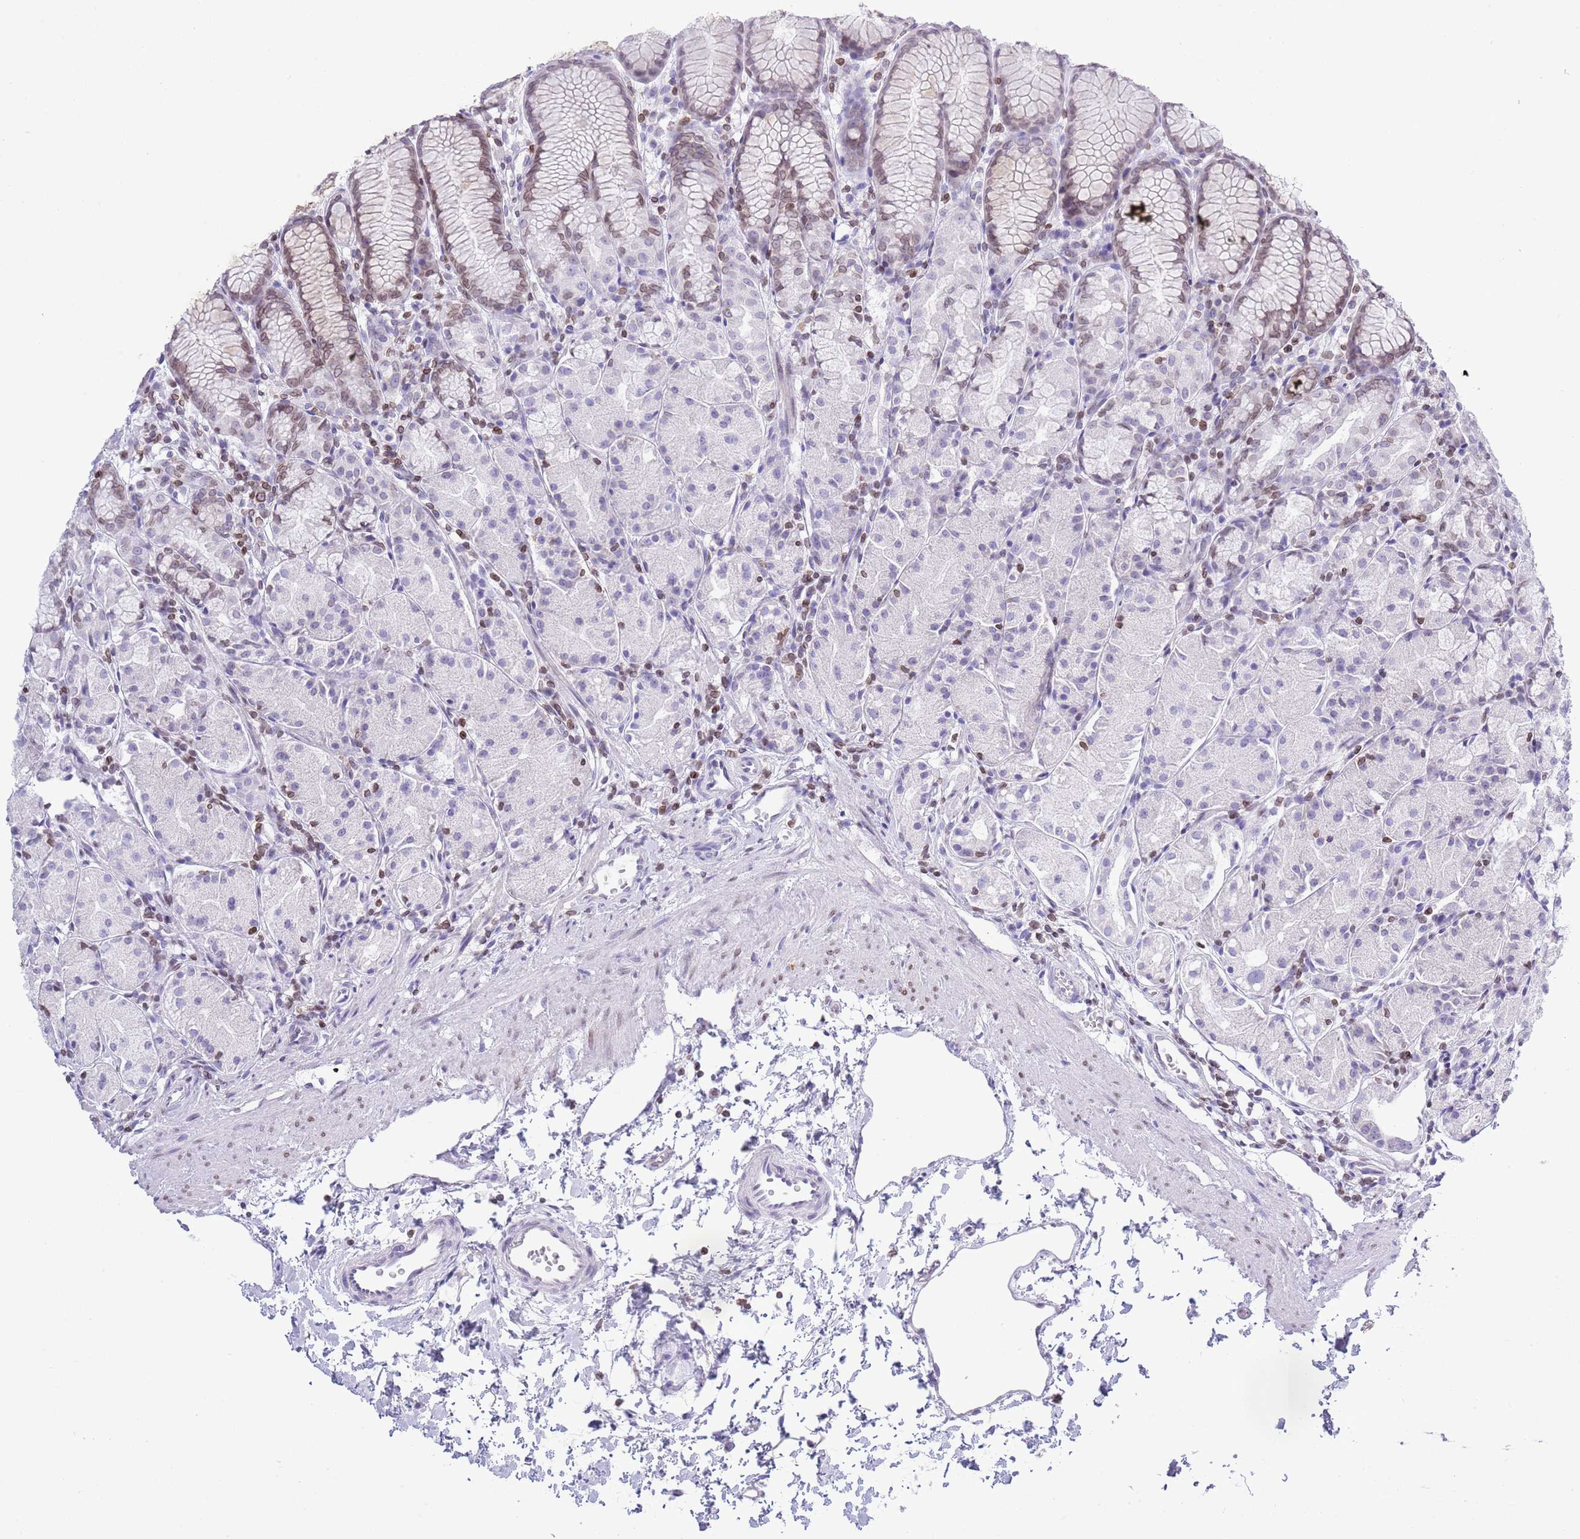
{"staining": {"intensity": "weak", "quantity": "25%-75%", "location": "cytoplasmic/membranous,nuclear"}, "tissue": "stomach", "cell_type": "Glandular cells", "image_type": "normal", "snomed": [{"axis": "morphology", "description": "Normal tissue, NOS"}, {"axis": "topography", "description": "Stomach, upper"}], "caption": "Unremarkable stomach exhibits weak cytoplasmic/membranous,nuclear staining in about 25%-75% of glandular cells, visualized by immunohistochemistry. The protein of interest is stained brown, and the nuclei are stained in blue (DAB IHC with brightfield microscopy, high magnification).", "gene": "LBR", "patient": {"sex": "male", "age": 47}}